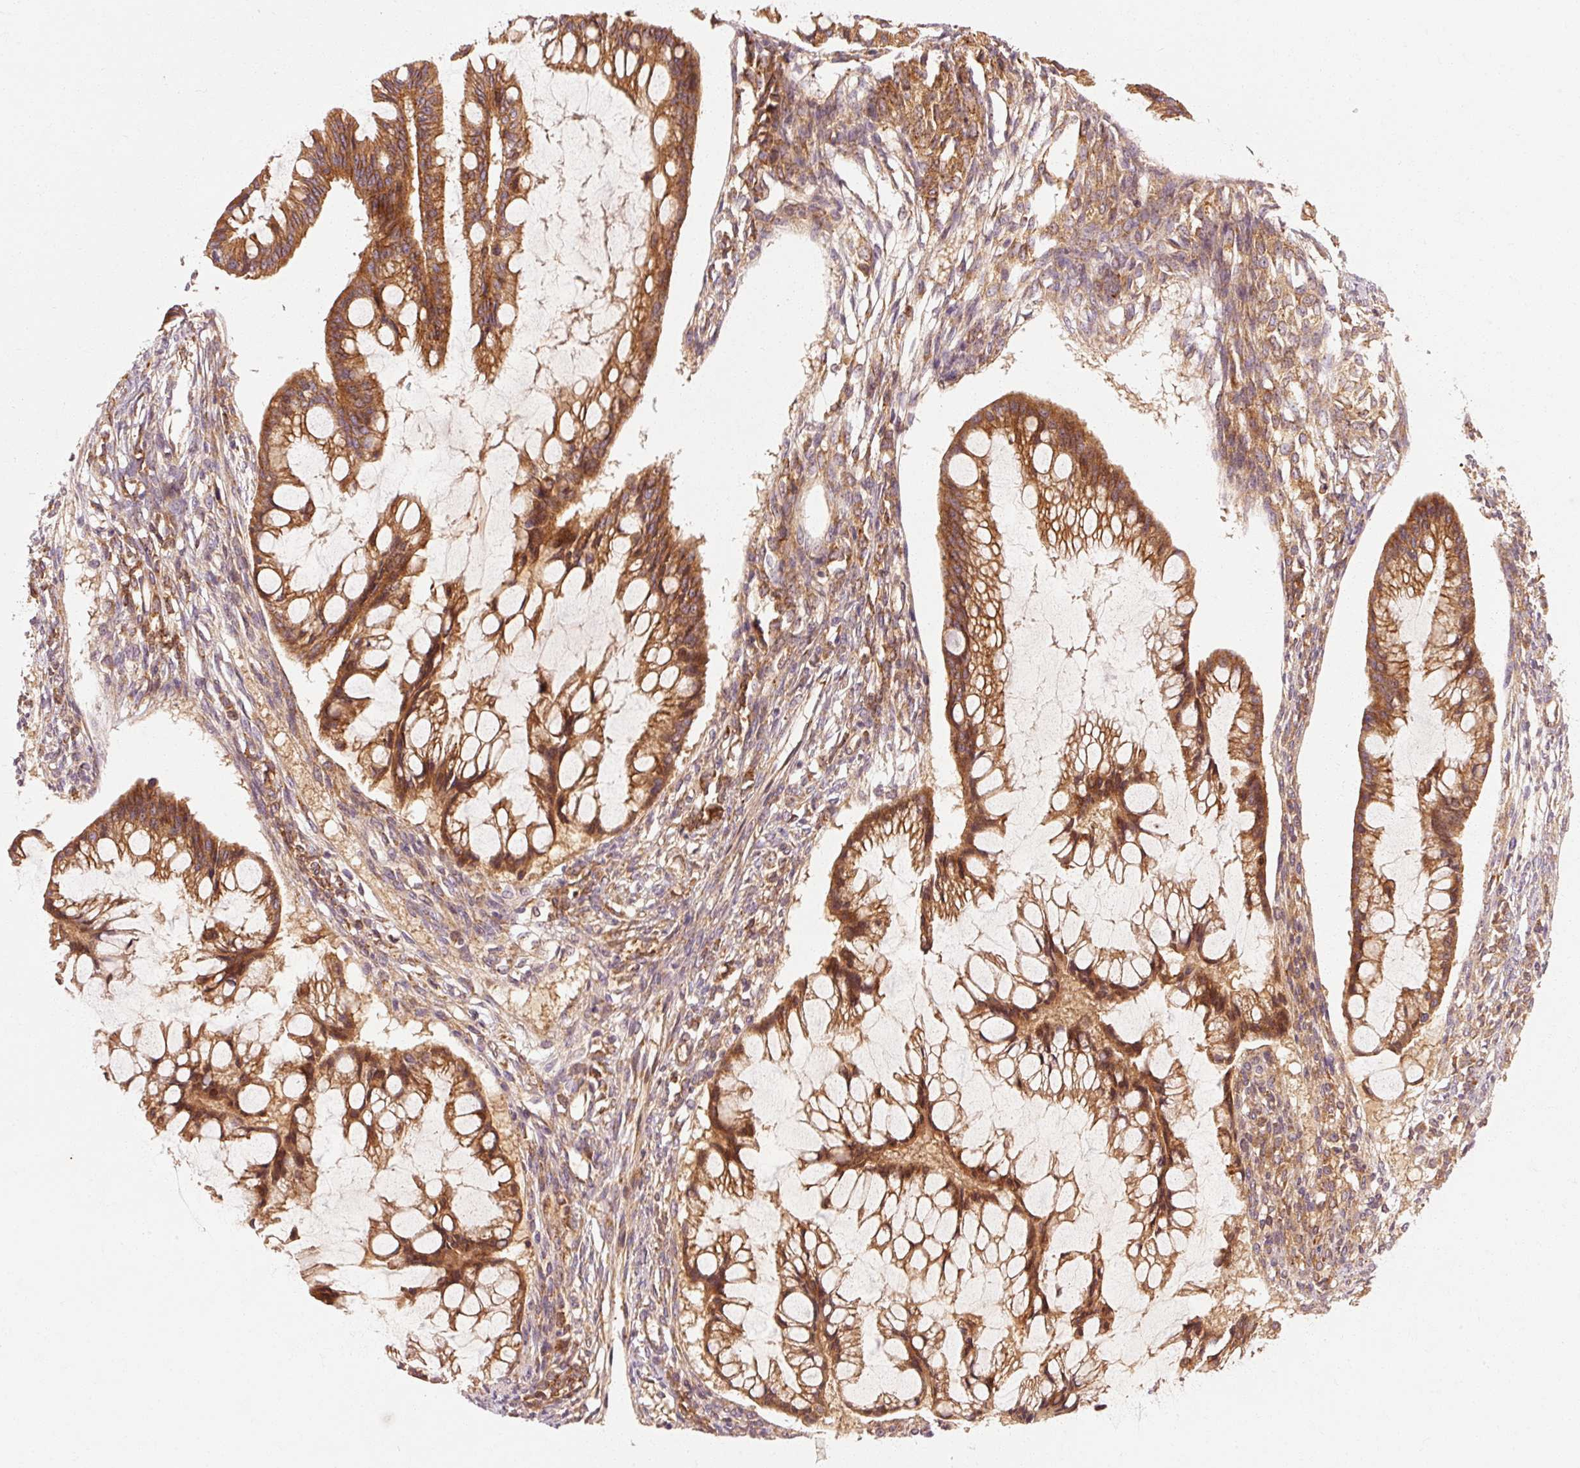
{"staining": {"intensity": "moderate", "quantity": ">75%", "location": "cytoplasmic/membranous"}, "tissue": "ovarian cancer", "cell_type": "Tumor cells", "image_type": "cancer", "snomed": [{"axis": "morphology", "description": "Cystadenocarcinoma, mucinous, NOS"}, {"axis": "topography", "description": "Ovary"}], "caption": "A brown stain shows moderate cytoplasmic/membranous expression of a protein in human ovarian mucinous cystadenocarcinoma tumor cells. Using DAB (brown) and hematoxylin (blue) stains, captured at high magnification using brightfield microscopy.", "gene": "CTNNA1", "patient": {"sex": "female", "age": 73}}